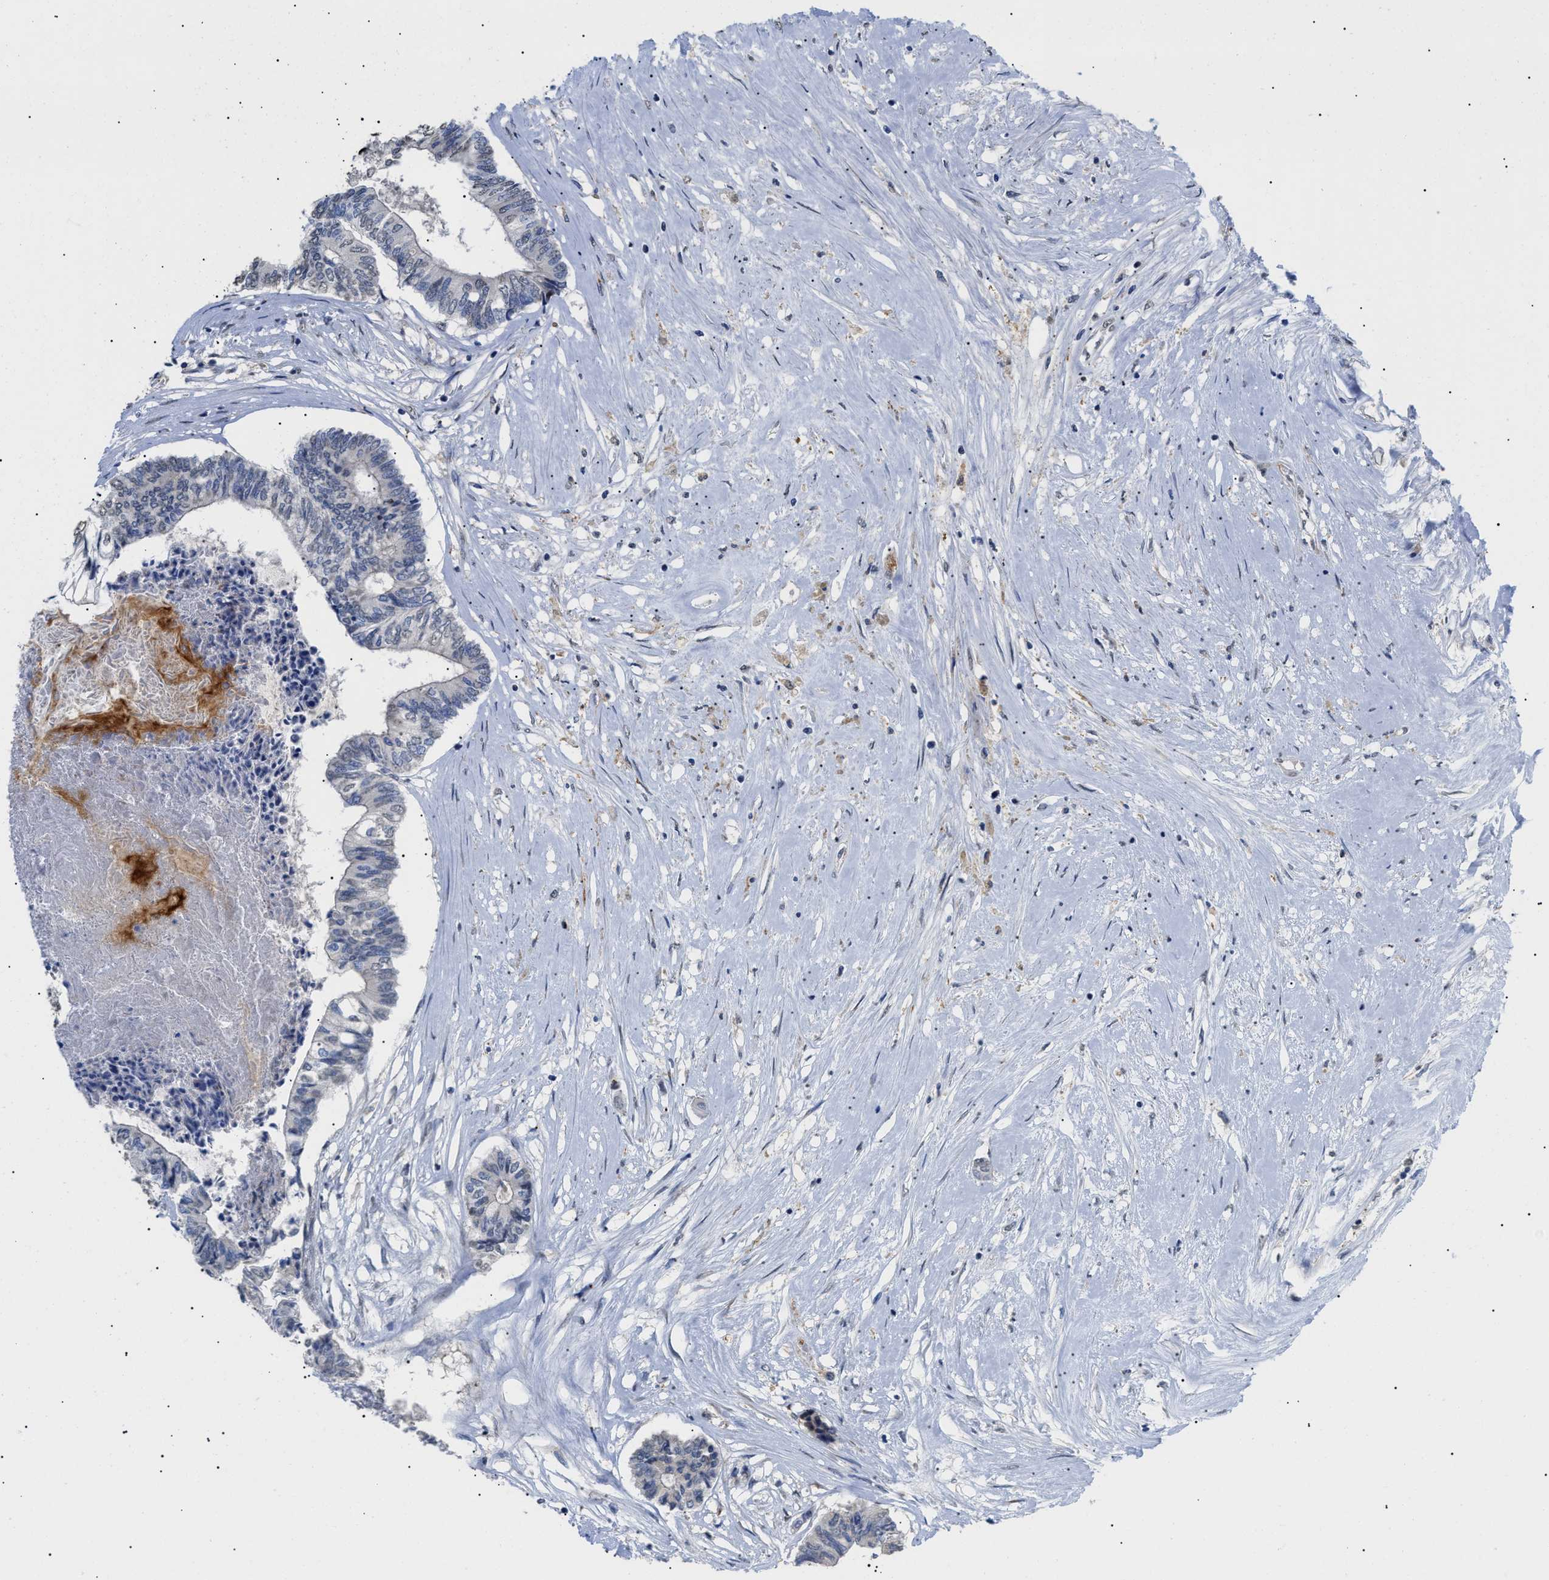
{"staining": {"intensity": "negative", "quantity": "none", "location": "none"}, "tissue": "colorectal cancer", "cell_type": "Tumor cells", "image_type": "cancer", "snomed": [{"axis": "morphology", "description": "Adenocarcinoma, NOS"}, {"axis": "topography", "description": "Rectum"}], "caption": "Immunohistochemical staining of human colorectal cancer (adenocarcinoma) displays no significant positivity in tumor cells. The staining was performed using DAB (3,3'-diaminobenzidine) to visualize the protein expression in brown, while the nuclei were stained in blue with hematoxylin (Magnification: 20x).", "gene": "SFXN5", "patient": {"sex": "male", "age": 63}}